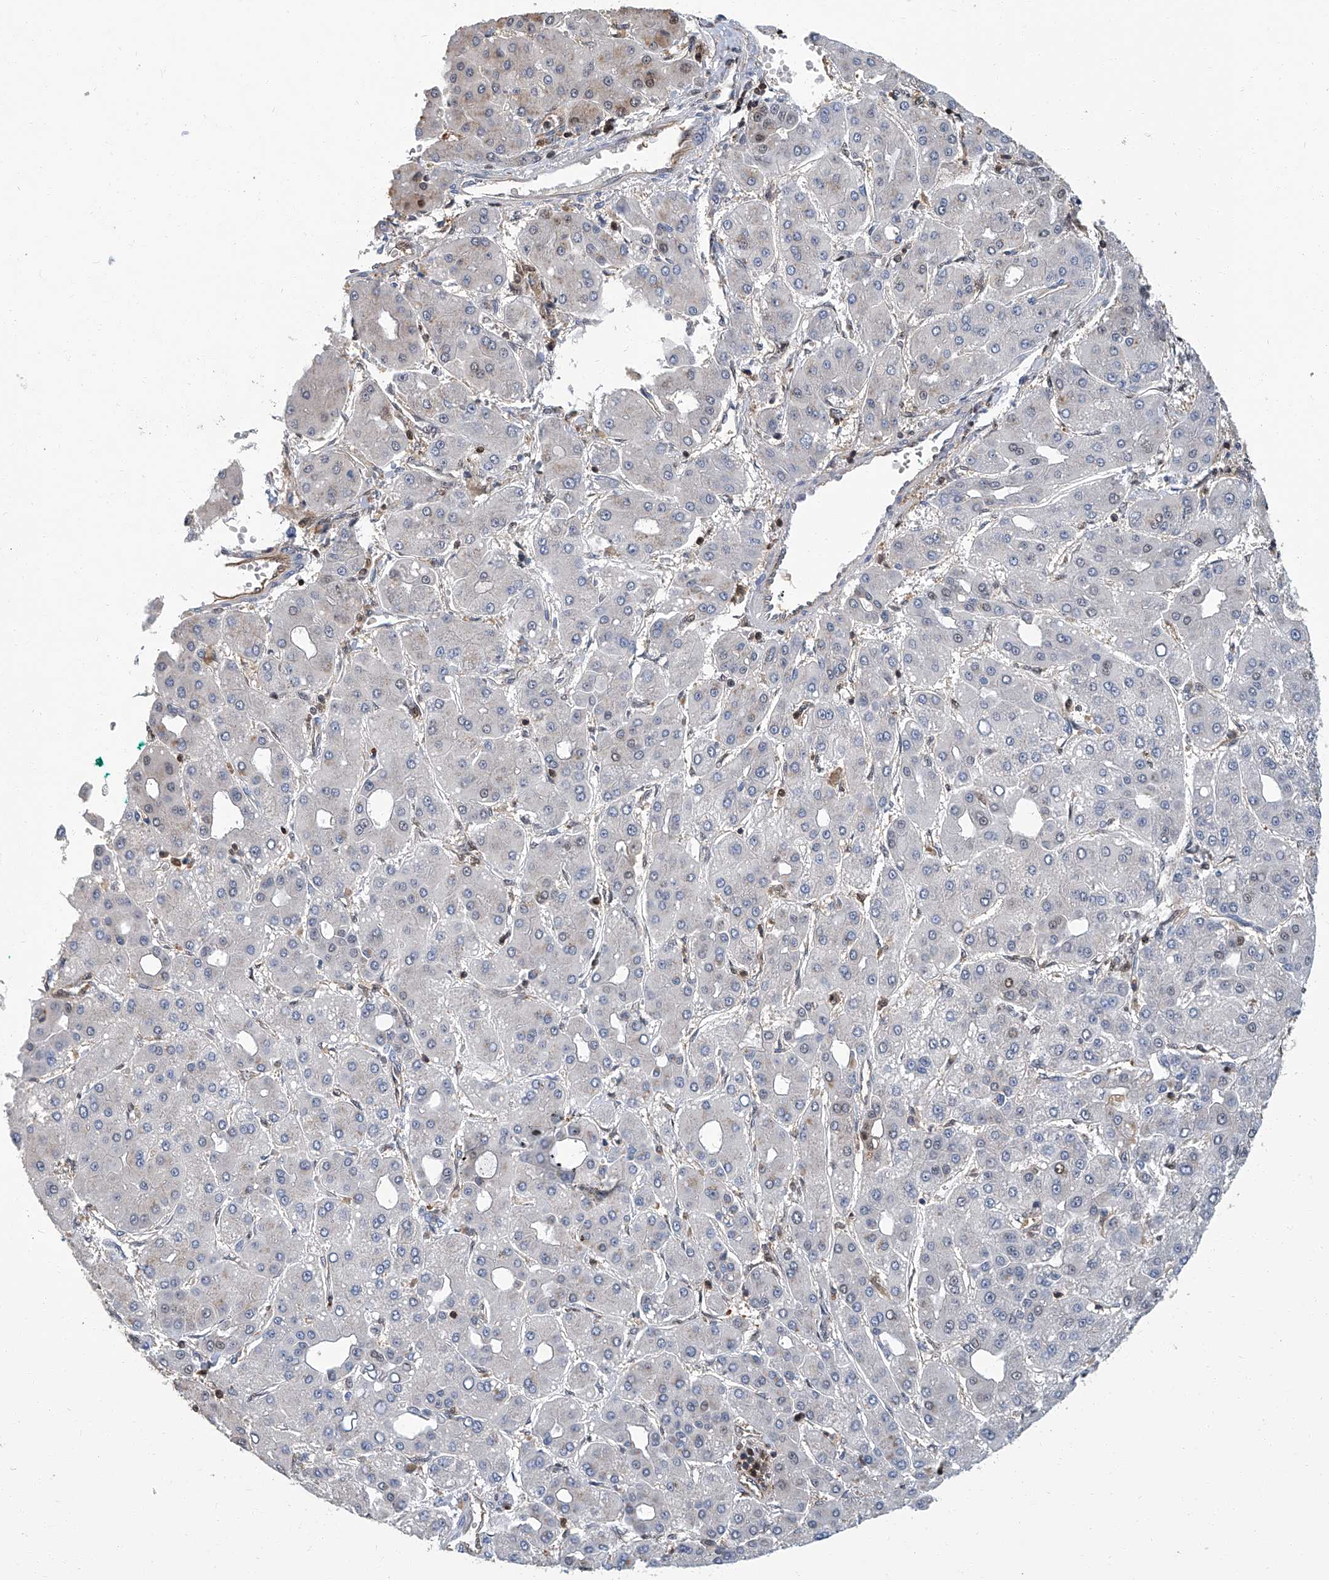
{"staining": {"intensity": "negative", "quantity": "none", "location": "none"}, "tissue": "liver cancer", "cell_type": "Tumor cells", "image_type": "cancer", "snomed": [{"axis": "morphology", "description": "Carcinoma, Hepatocellular, NOS"}, {"axis": "topography", "description": "Liver"}], "caption": "The histopathology image exhibits no staining of tumor cells in liver cancer.", "gene": "PSMB10", "patient": {"sex": "male", "age": 65}}